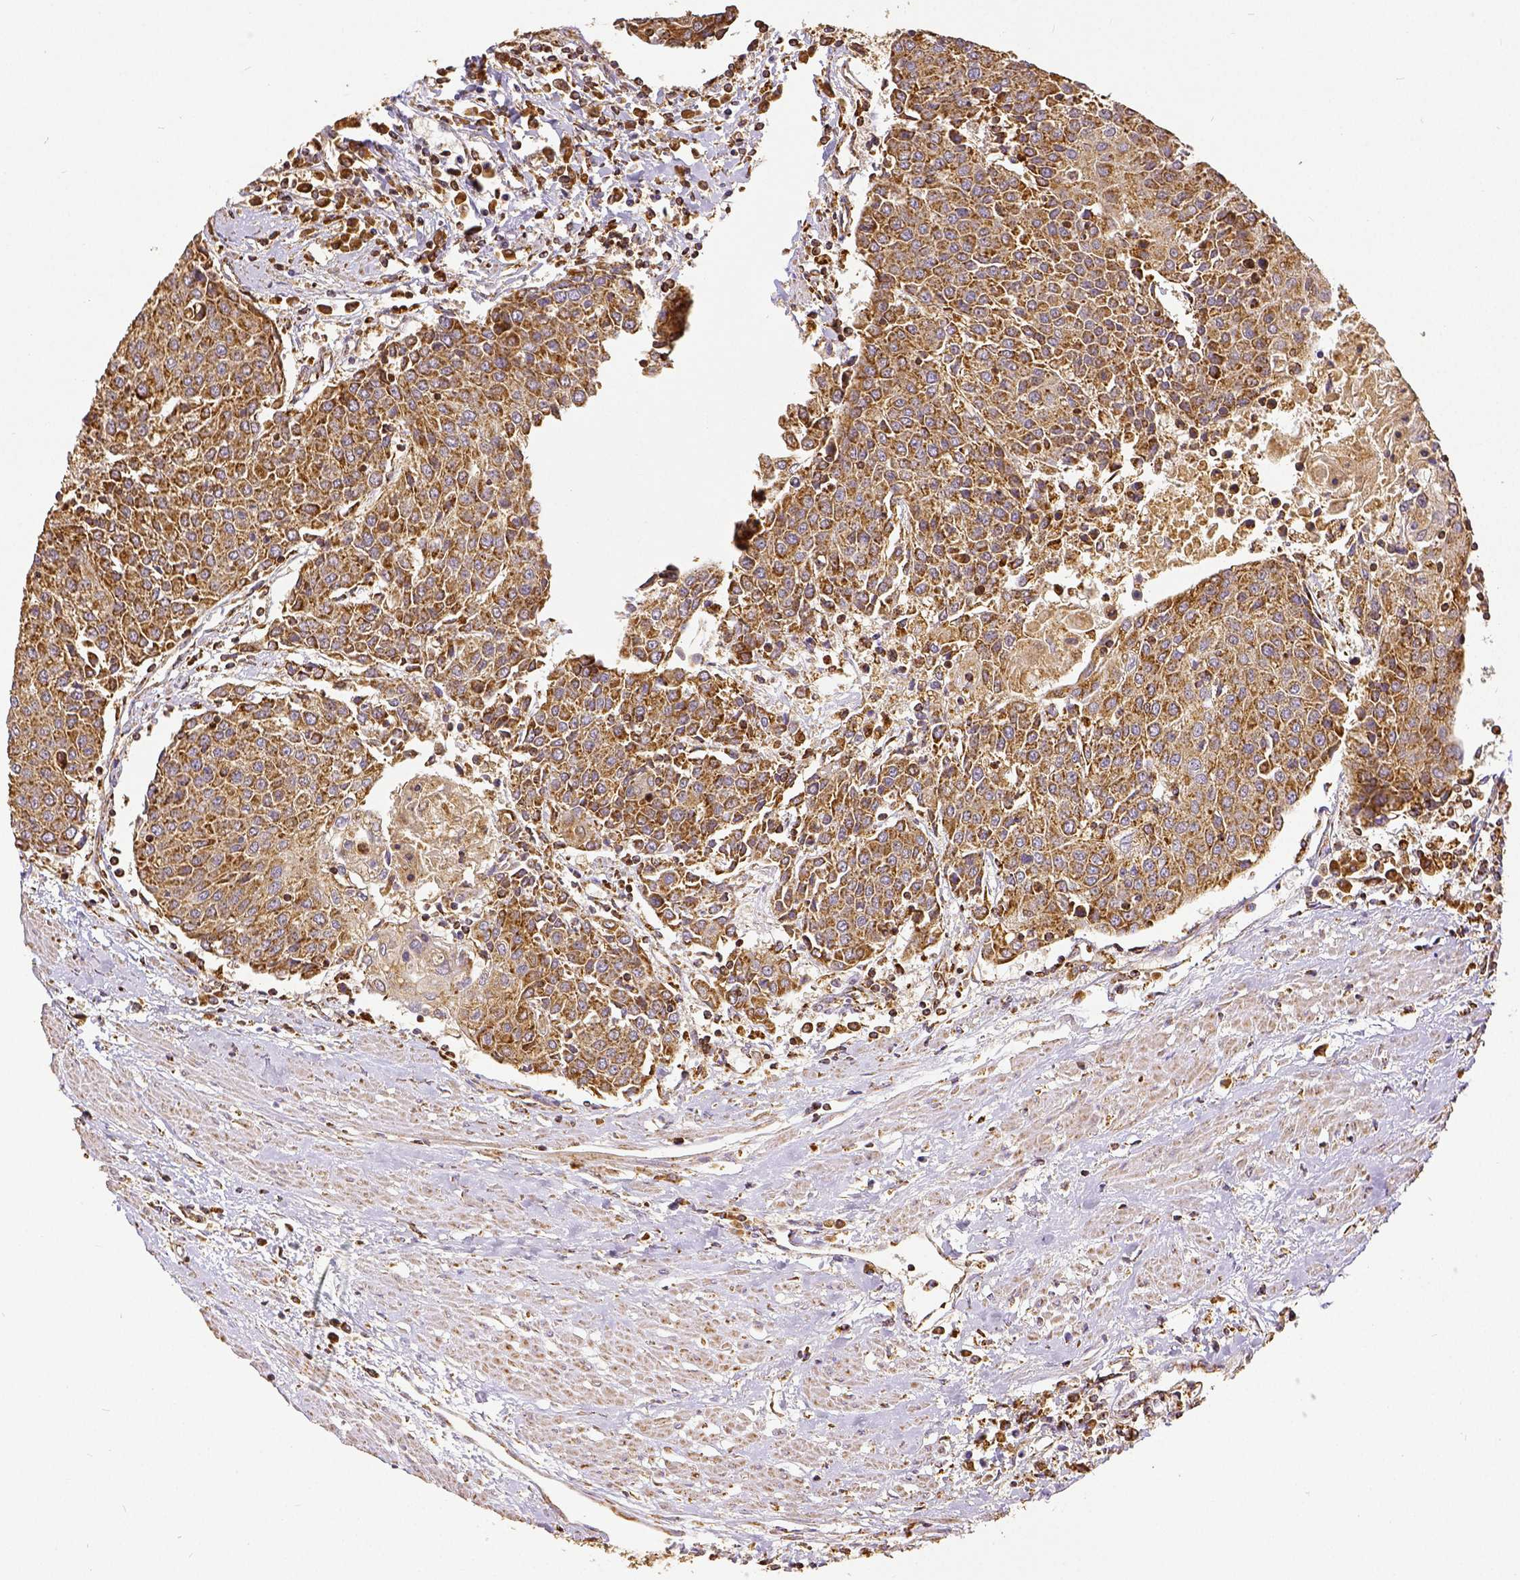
{"staining": {"intensity": "moderate", "quantity": ">75%", "location": "cytoplasmic/membranous"}, "tissue": "urothelial cancer", "cell_type": "Tumor cells", "image_type": "cancer", "snomed": [{"axis": "morphology", "description": "Urothelial carcinoma, High grade"}, {"axis": "topography", "description": "Urinary bladder"}], "caption": "Urothelial cancer stained for a protein demonstrates moderate cytoplasmic/membranous positivity in tumor cells.", "gene": "SDHB", "patient": {"sex": "female", "age": 85}}